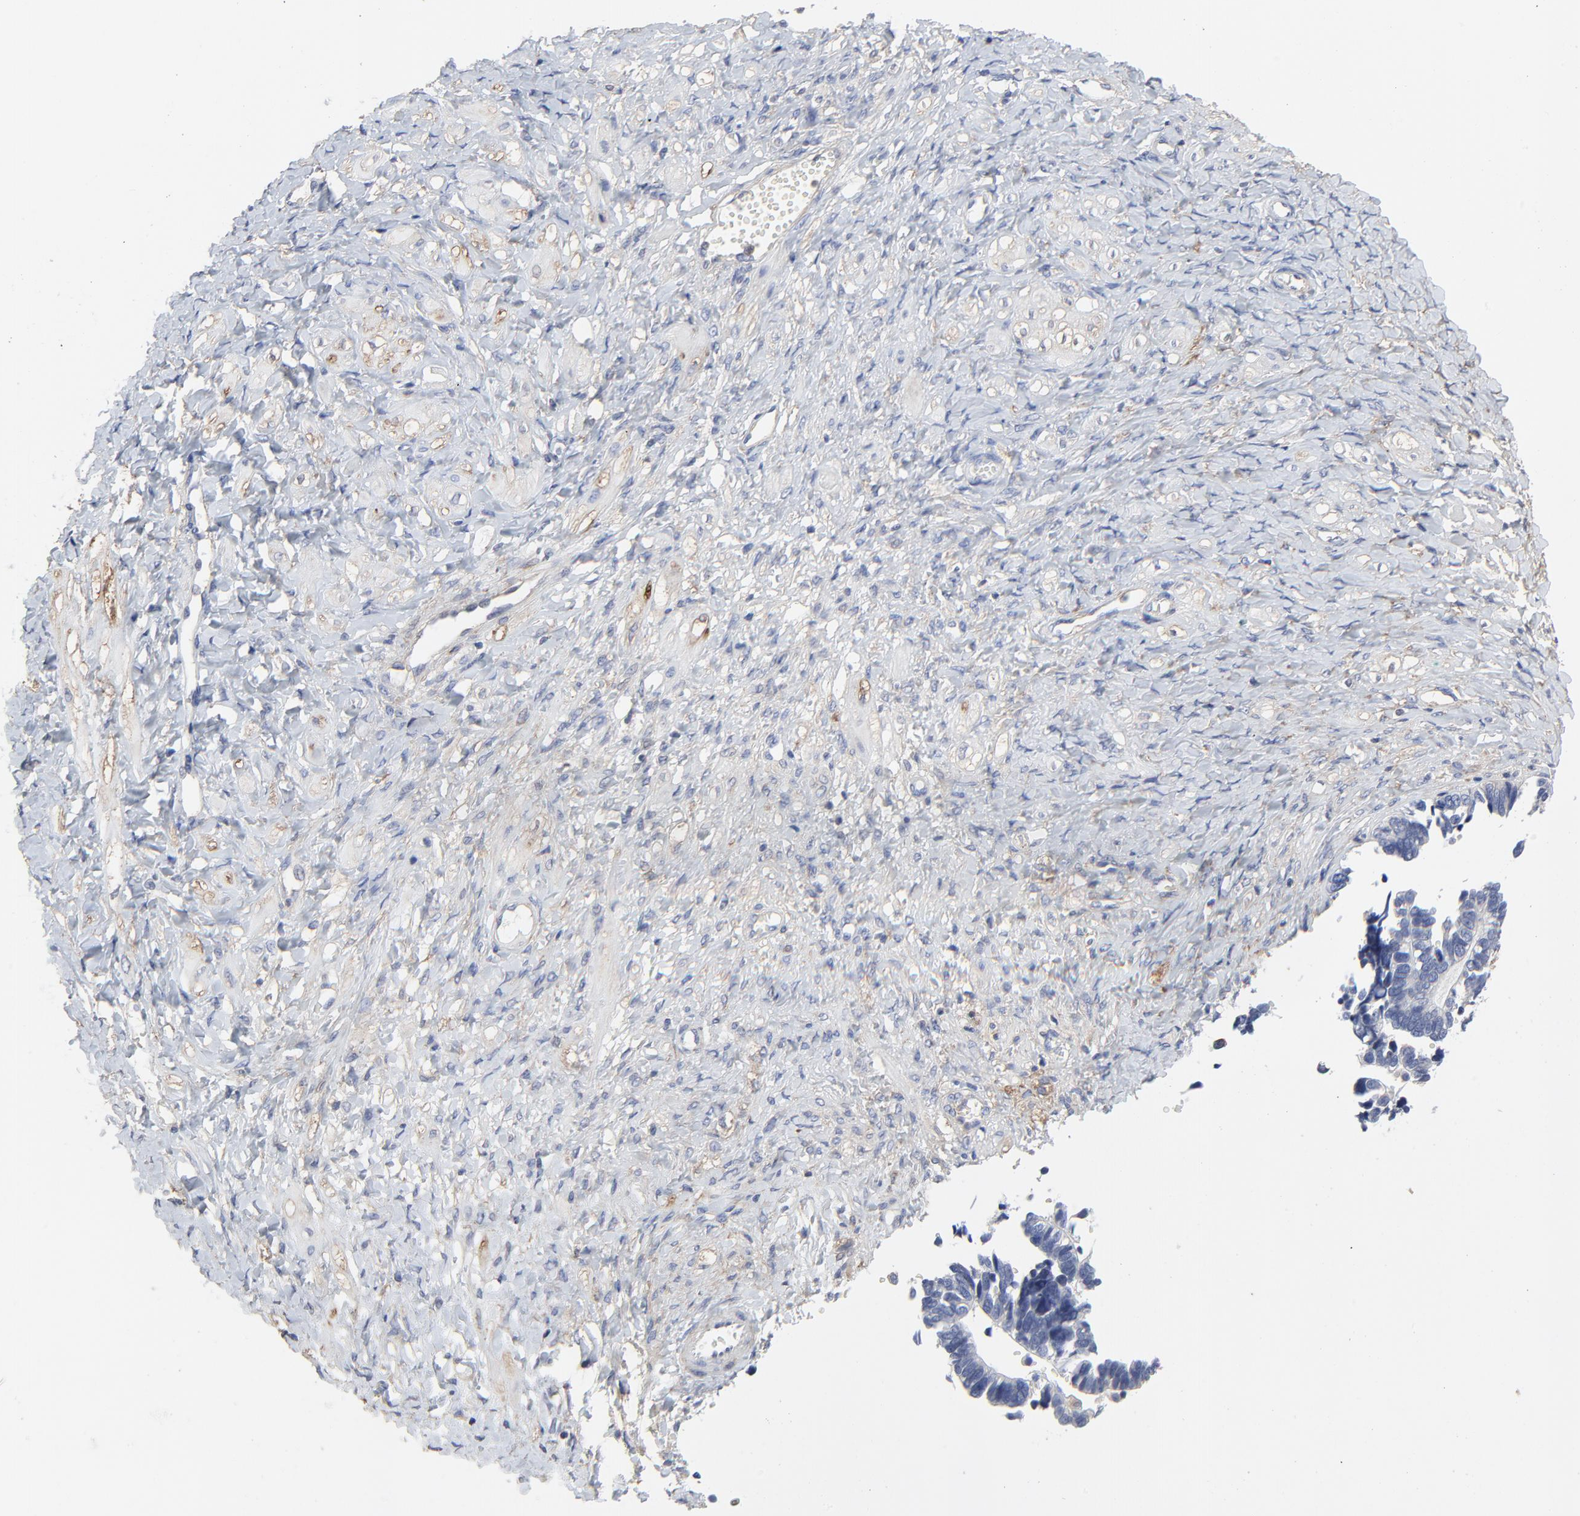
{"staining": {"intensity": "weak", "quantity": "<25%", "location": "cytoplasmic/membranous"}, "tissue": "ovarian cancer", "cell_type": "Tumor cells", "image_type": "cancer", "snomed": [{"axis": "morphology", "description": "Cystadenocarcinoma, serous, NOS"}, {"axis": "topography", "description": "Ovary"}], "caption": "Micrograph shows no significant protein staining in tumor cells of ovarian cancer.", "gene": "NXF3", "patient": {"sex": "female", "age": 77}}